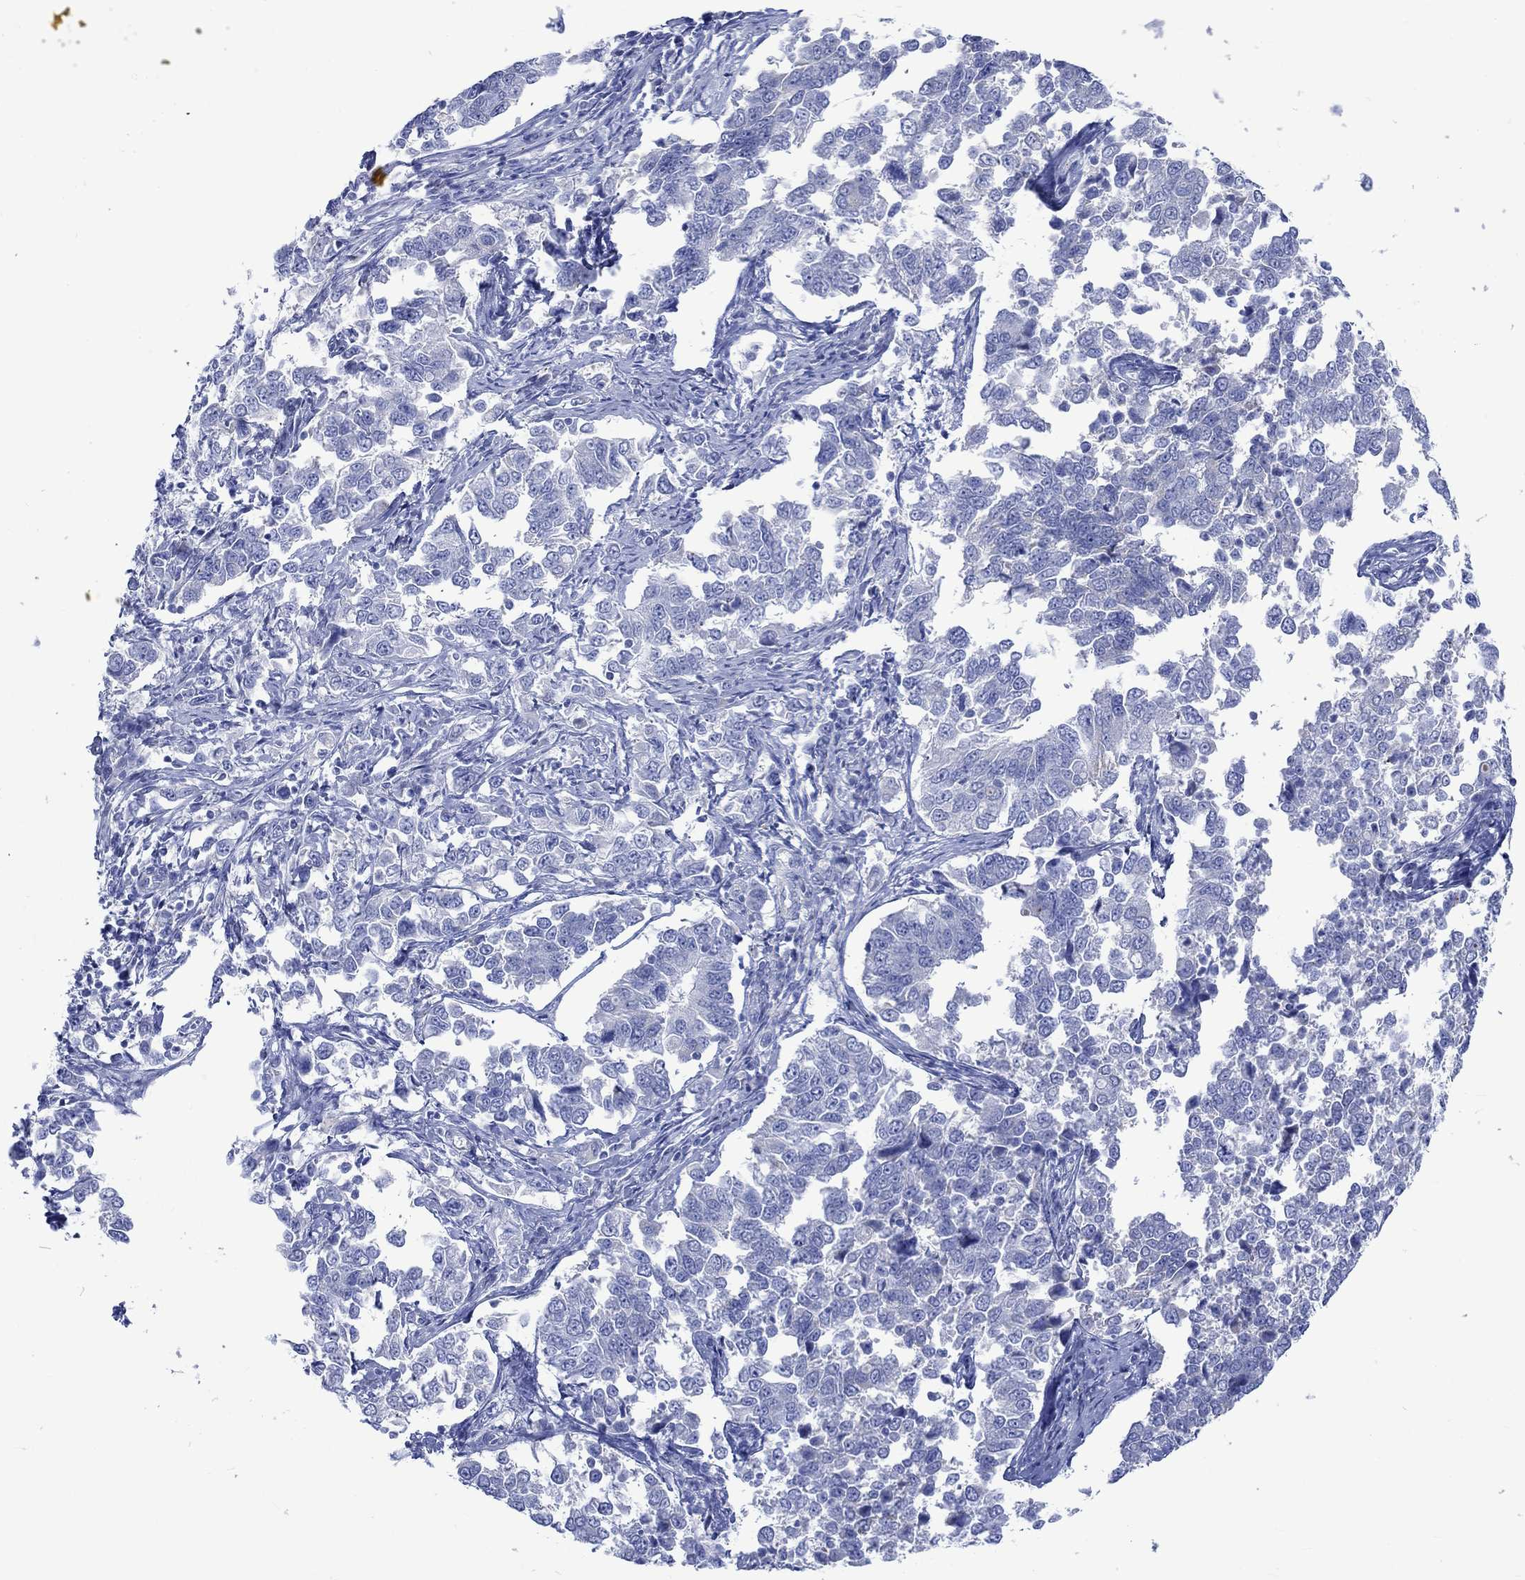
{"staining": {"intensity": "negative", "quantity": "none", "location": "none"}, "tissue": "endometrial cancer", "cell_type": "Tumor cells", "image_type": "cancer", "snomed": [{"axis": "morphology", "description": "Adenocarcinoma, NOS"}, {"axis": "topography", "description": "Endometrium"}], "caption": "Immunohistochemistry (IHC) image of neoplastic tissue: adenocarcinoma (endometrial) stained with DAB displays no significant protein staining in tumor cells.", "gene": "CPLX2", "patient": {"sex": "female", "age": 43}}